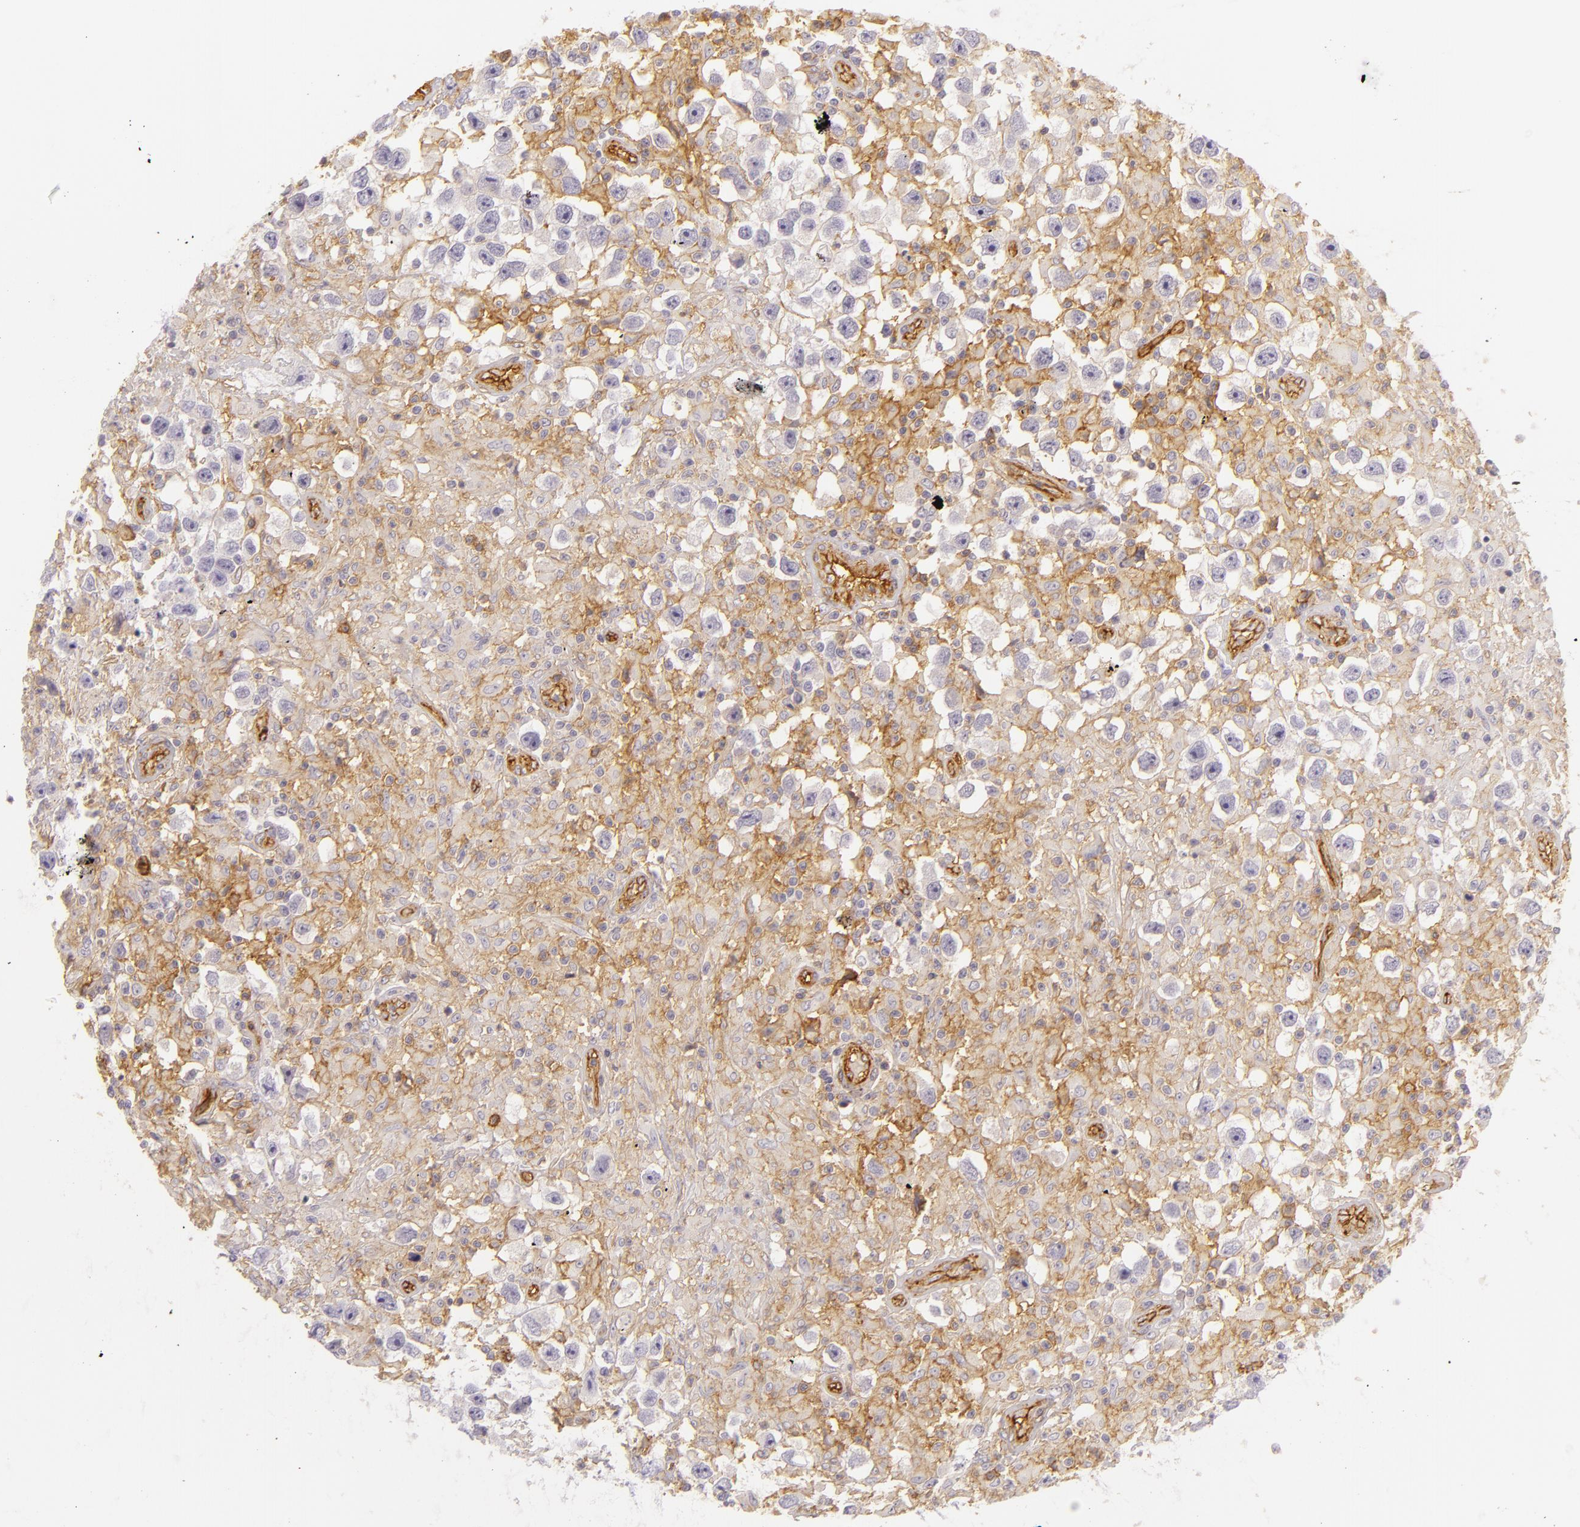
{"staining": {"intensity": "negative", "quantity": "none", "location": "none"}, "tissue": "testis cancer", "cell_type": "Tumor cells", "image_type": "cancer", "snomed": [{"axis": "morphology", "description": "Seminoma, NOS"}, {"axis": "topography", "description": "Testis"}], "caption": "High power microscopy photomicrograph of an immunohistochemistry (IHC) histopathology image of testis seminoma, revealing no significant positivity in tumor cells.", "gene": "CD59", "patient": {"sex": "male", "age": 34}}